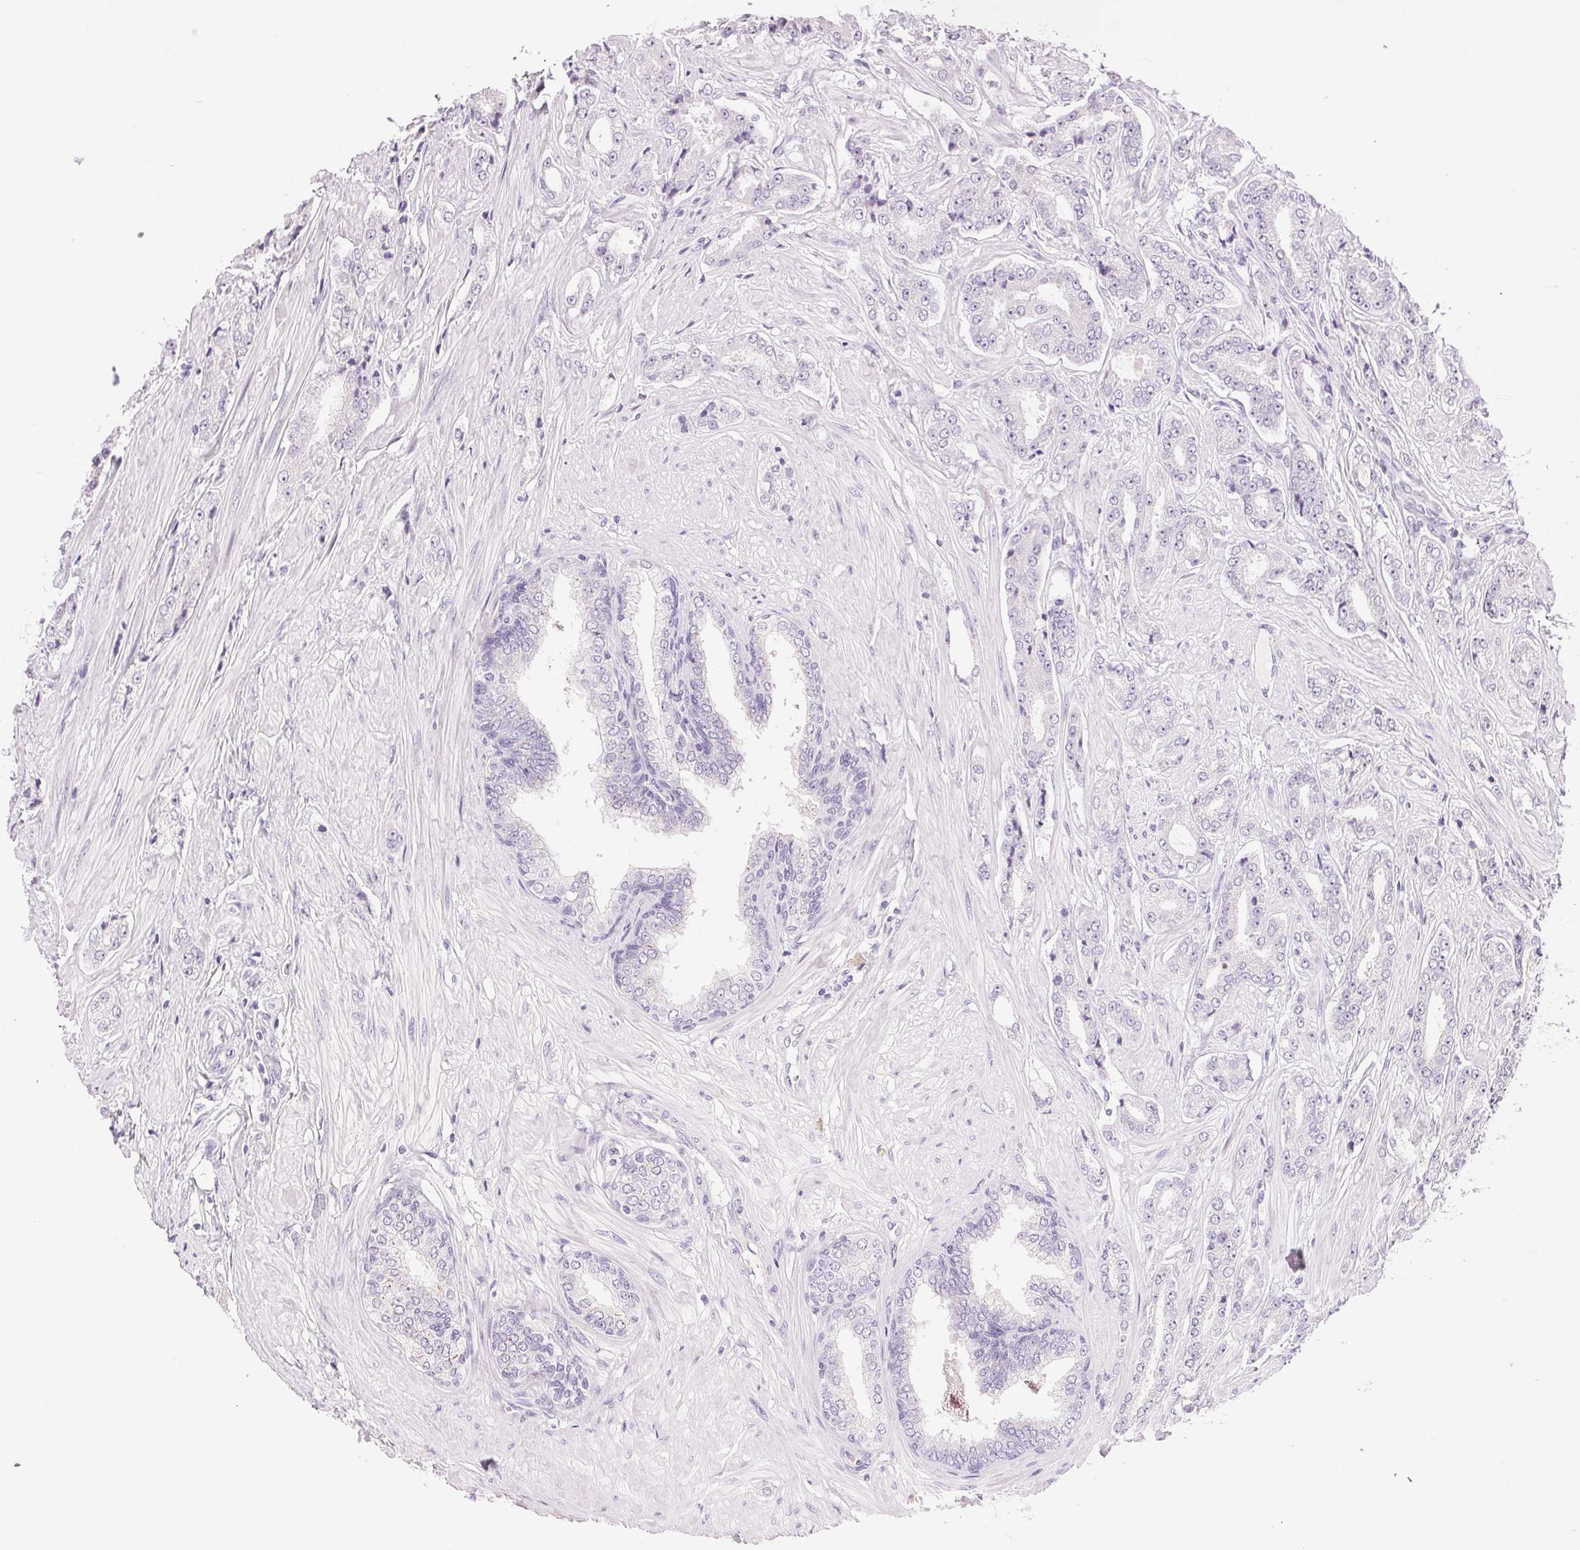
{"staining": {"intensity": "negative", "quantity": "none", "location": "none"}, "tissue": "prostate cancer", "cell_type": "Tumor cells", "image_type": "cancer", "snomed": [{"axis": "morphology", "description": "Adenocarcinoma, Low grade"}, {"axis": "topography", "description": "Prostate"}], "caption": "Adenocarcinoma (low-grade) (prostate) was stained to show a protein in brown. There is no significant positivity in tumor cells.", "gene": "HSD17B2", "patient": {"sex": "male", "age": 55}}